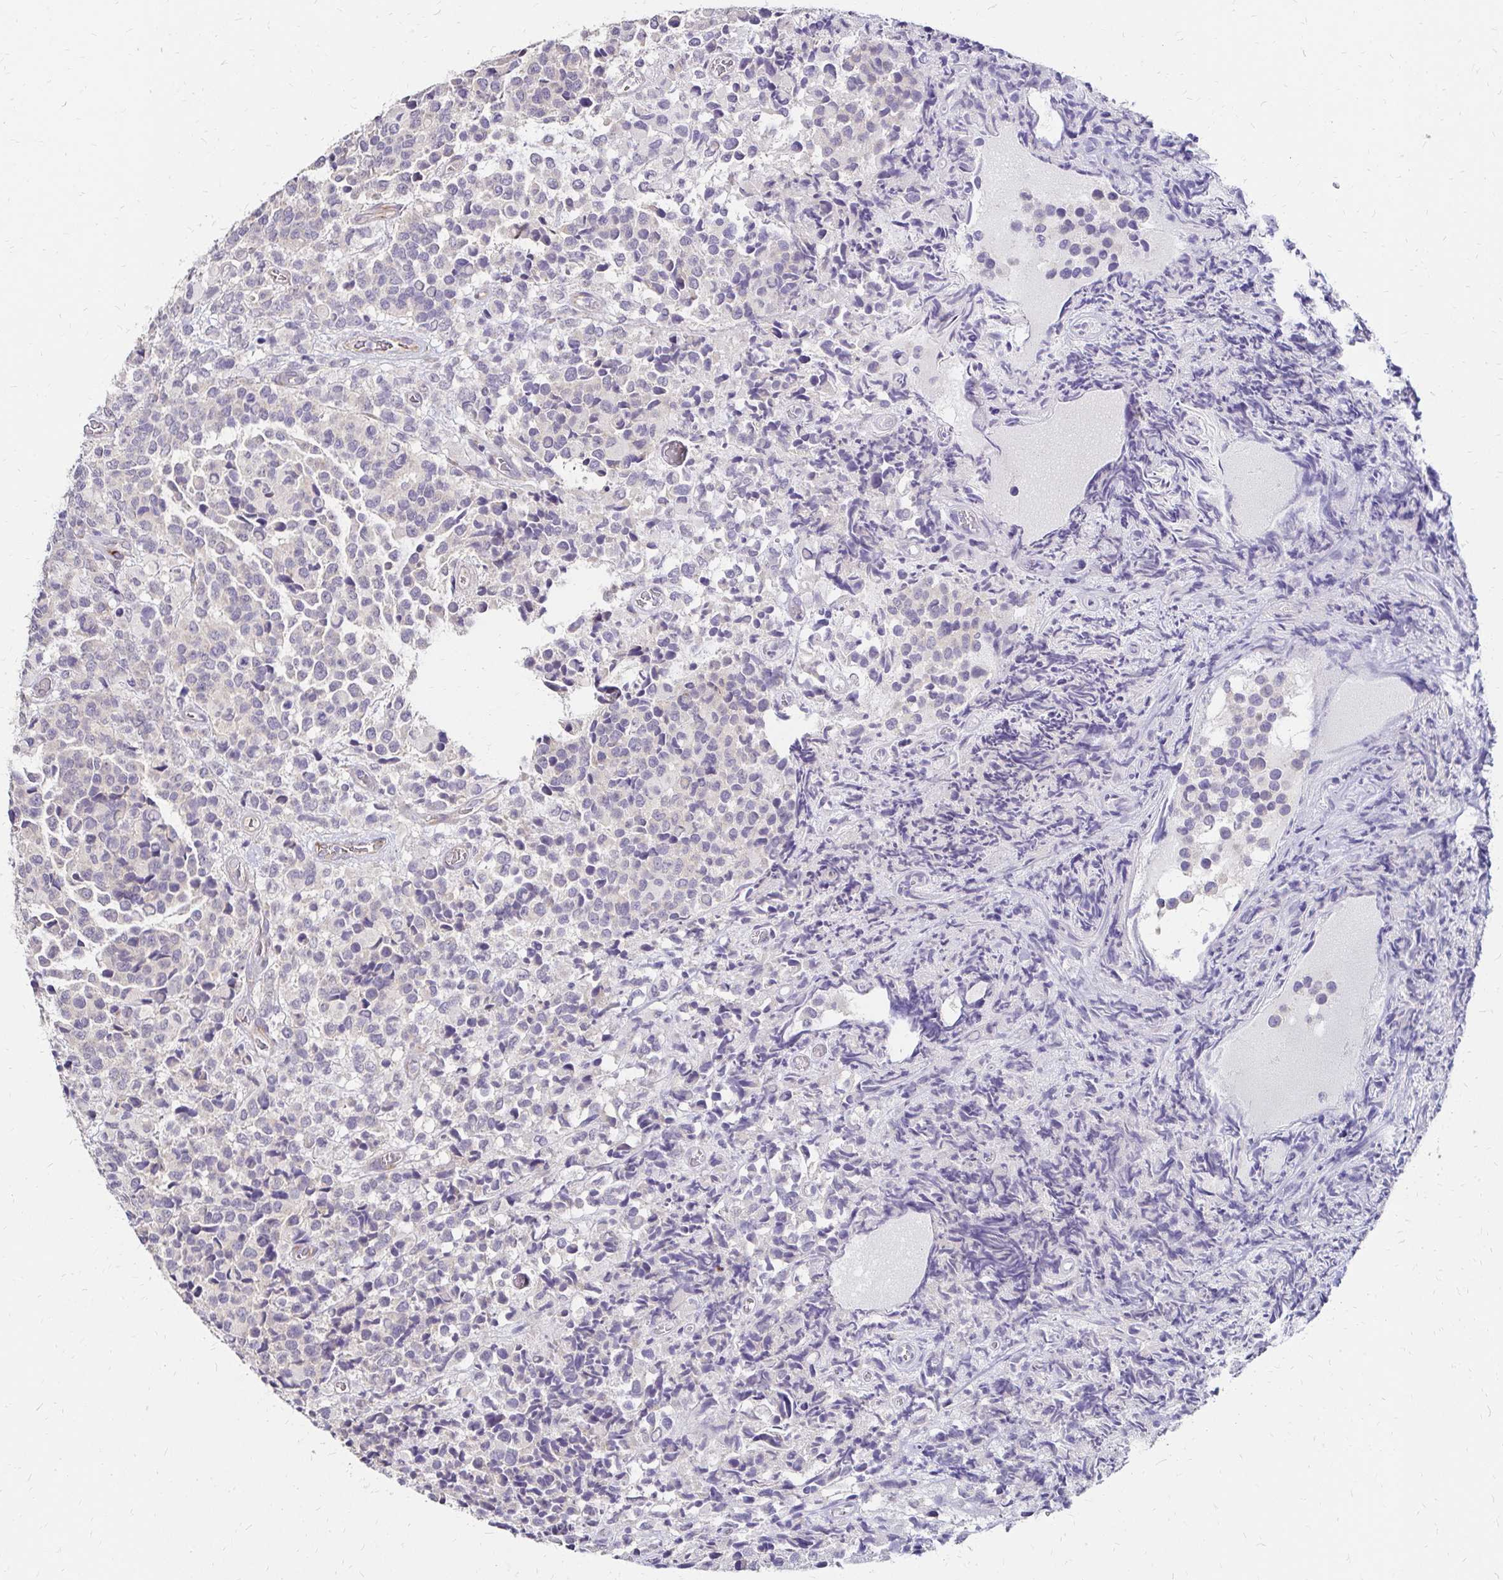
{"staining": {"intensity": "negative", "quantity": "none", "location": "none"}, "tissue": "glioma", "cell_type": "Tumor cells", "image_type": "cancer", "snomed": [{"axis": "morphology", "description": "Glioma, malignant, High grade"}, {"axis": "topography", "description": "Brain"}], "caption": "This is an immunohistochemistry (IHC) micrograph of human glioma. There is no staining in tumor cells.", "gene": "PRIMA1", "patient": {"sex": "male", "age": 39}}